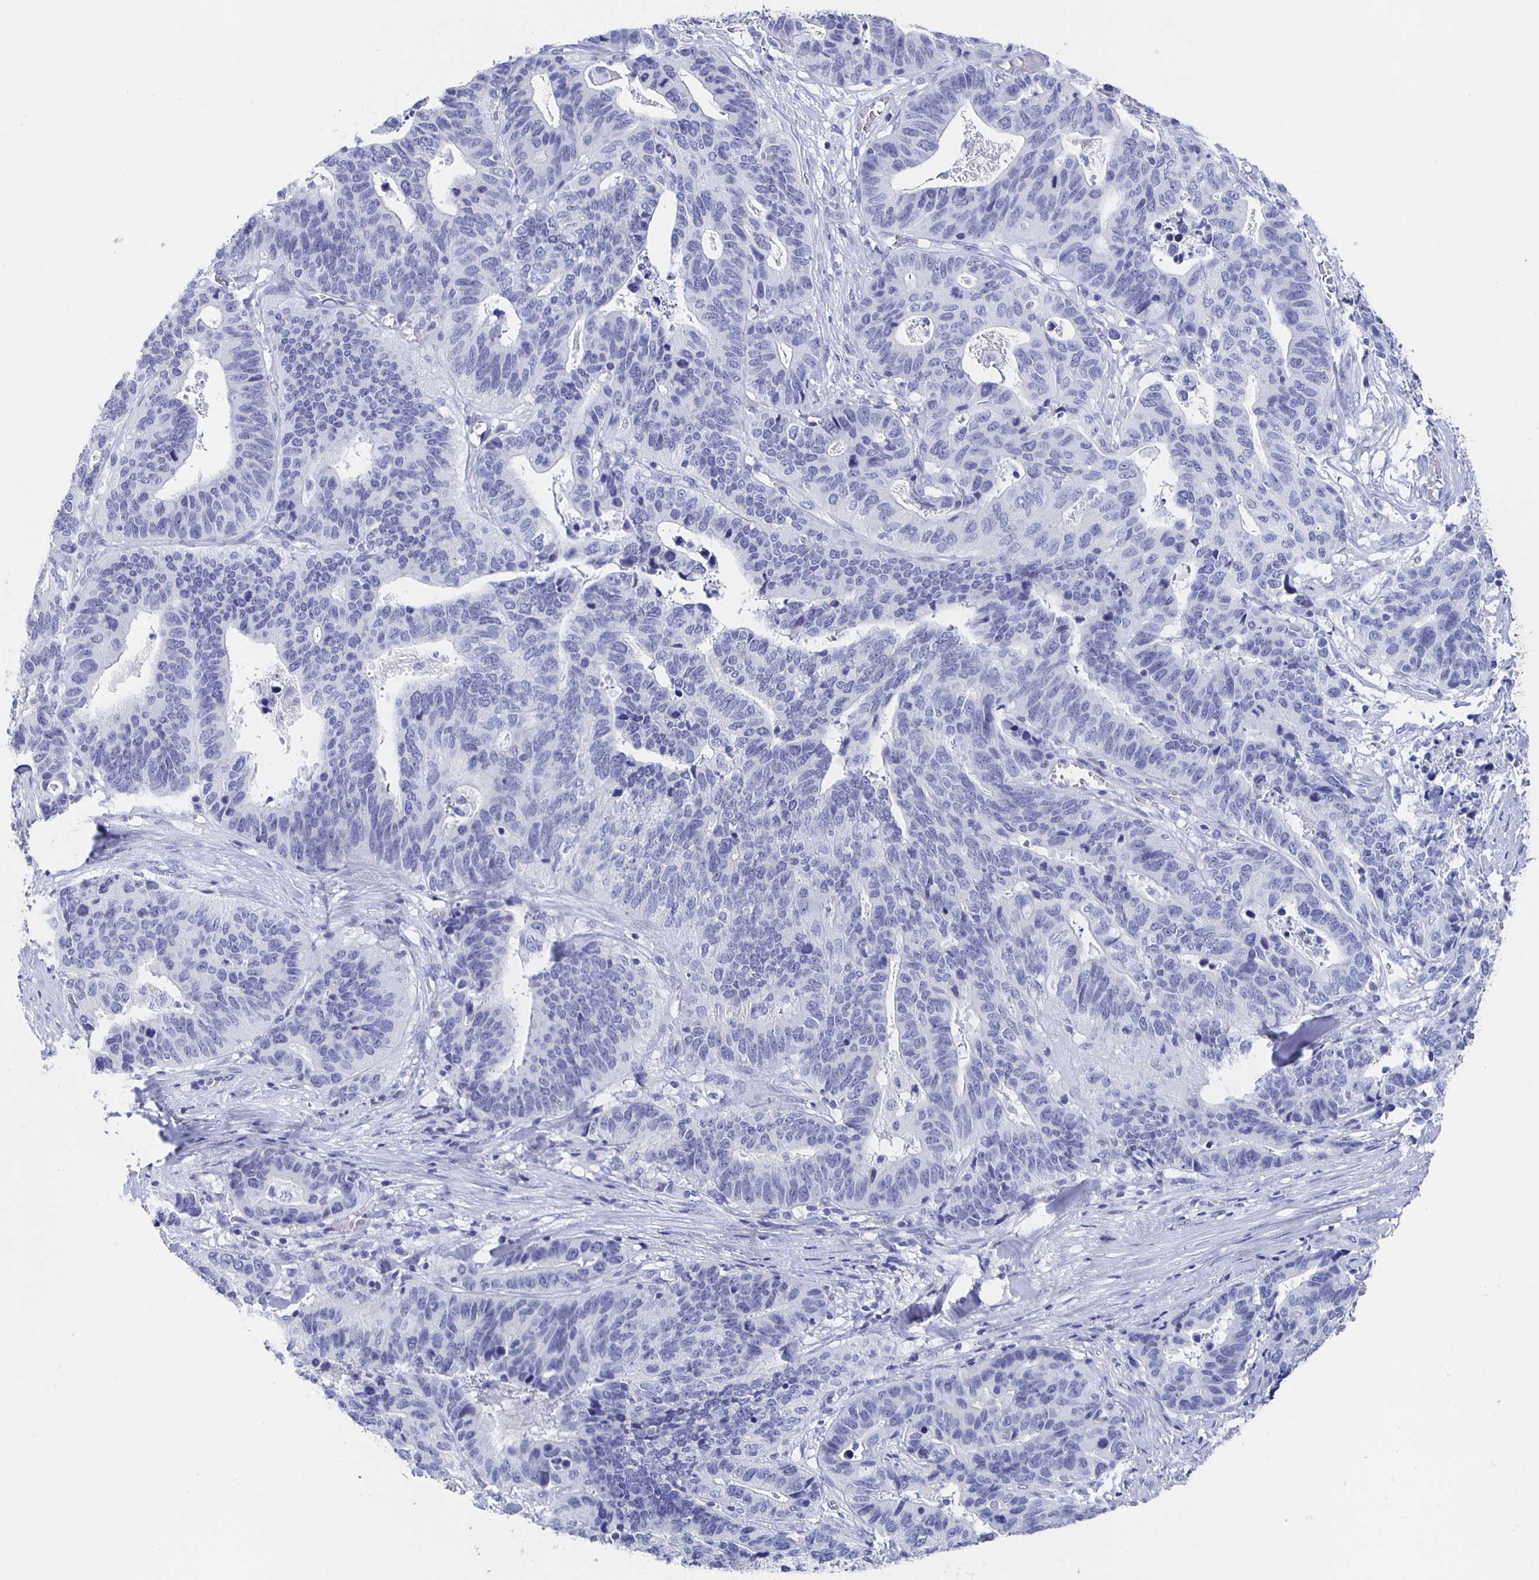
{"staining": {"intensity": "negative", "quantity": "none", "location": "none"}, "tissue": "stomach cancer", "cell_type": "Tumor cells", "image_type": "cancer", "snomed": [{"axis": "morphology", "description": "Adenocarcinoma, NOS"}, {"axis": "topography", "description": "Stomach, upper"}], "caption": "DAB (3,3'-diaminobenzidine) immunohistochemical staining of stomach cancer (adenocarcinoma) displays no significant positivity in tumor cells.", "gene": "SLC34A2", "patient": {"sex": "female", "age": 67}}